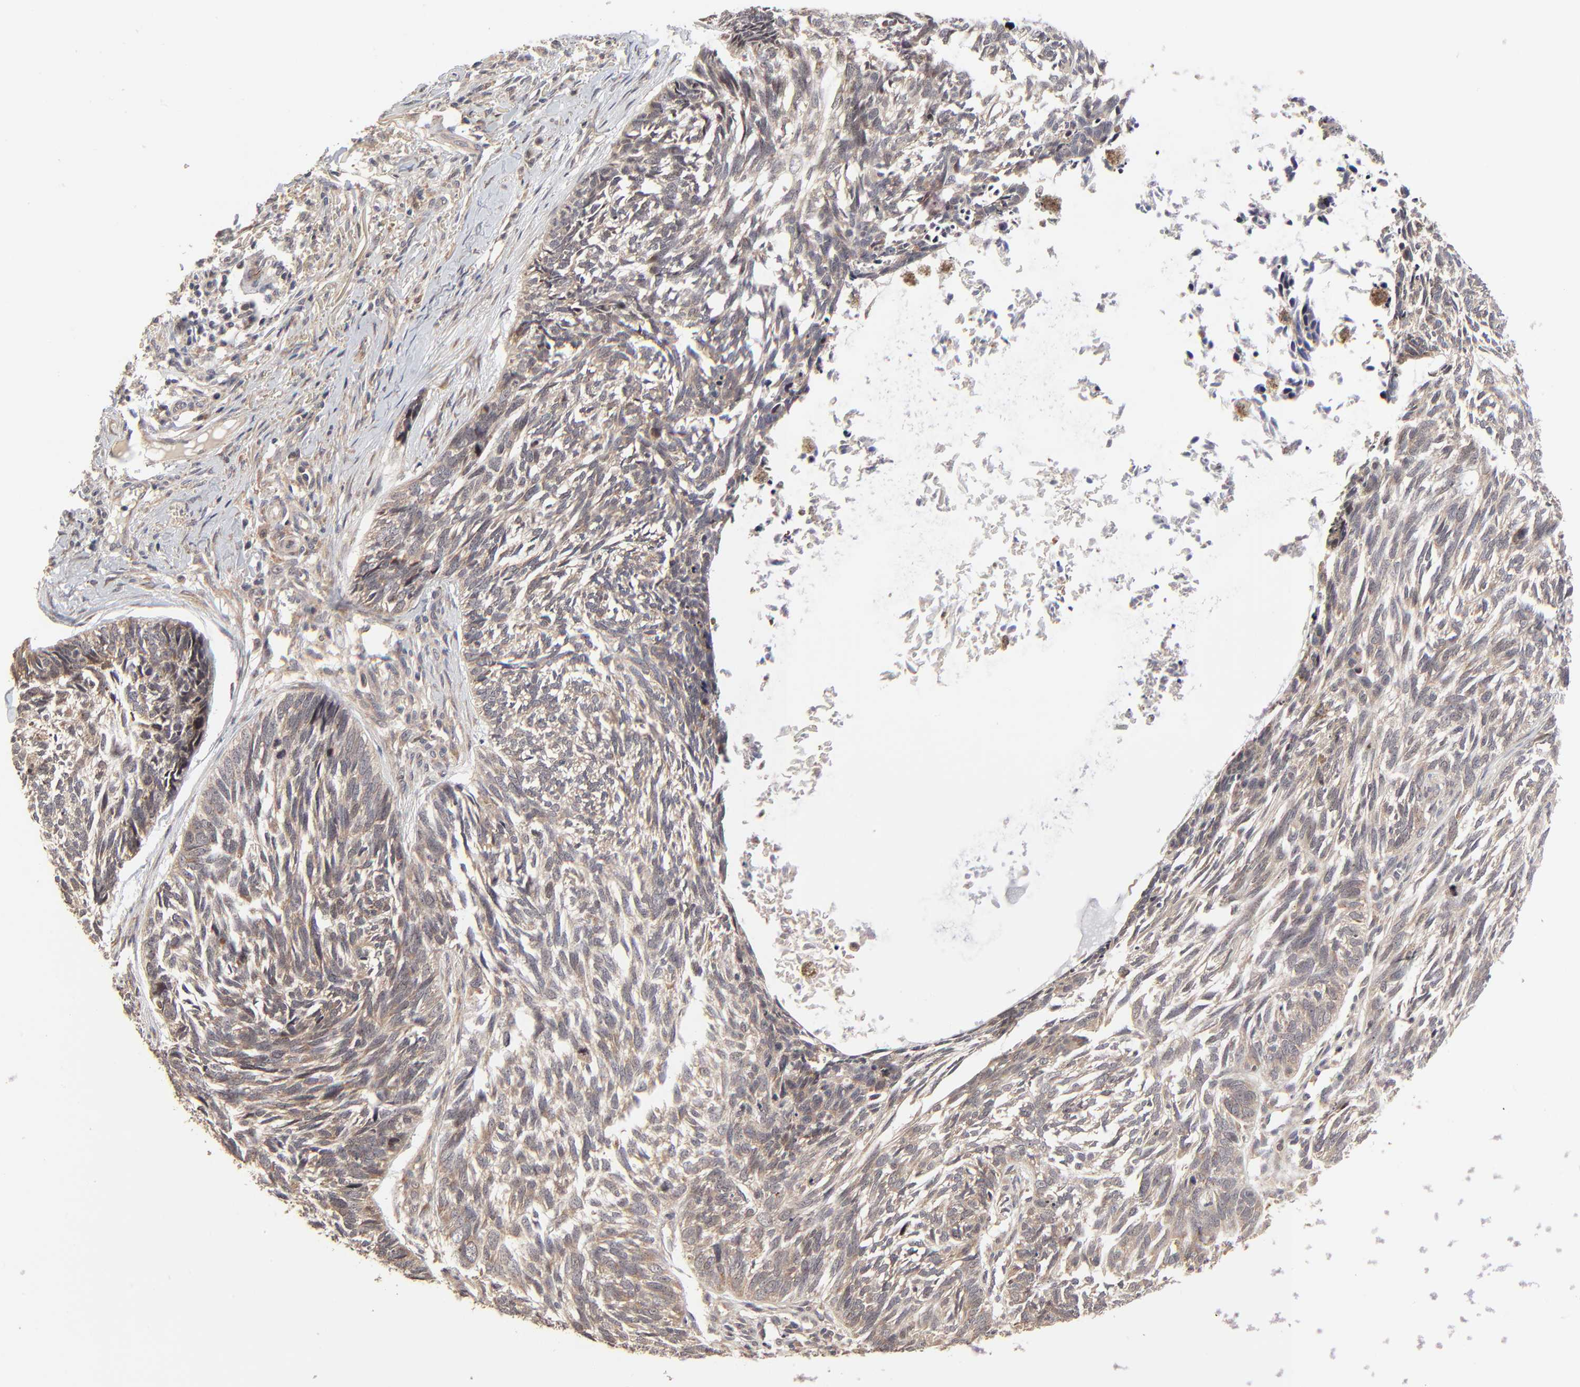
{"staining": {"intensity": "weak", "quantity": ">75%", "location": "cytoplasmic/membranous"}, "tissue": "skin cancer", "cell_type": "Tumor cells", "image_type": "cancer", "snomed": [{"axis": "morphology", "description": "Basal cell carcinoma"}, {"axis": "topography", "description": "Skin"}], "caption": "Protein expression analysis of human basal cell carcinoma (skin) reveals weak cytoplasmic/membranous positivity in approximately >75% of tumor cells.", "gene": "FRMD8", "patient": {"sex": "male", "age": 63}}